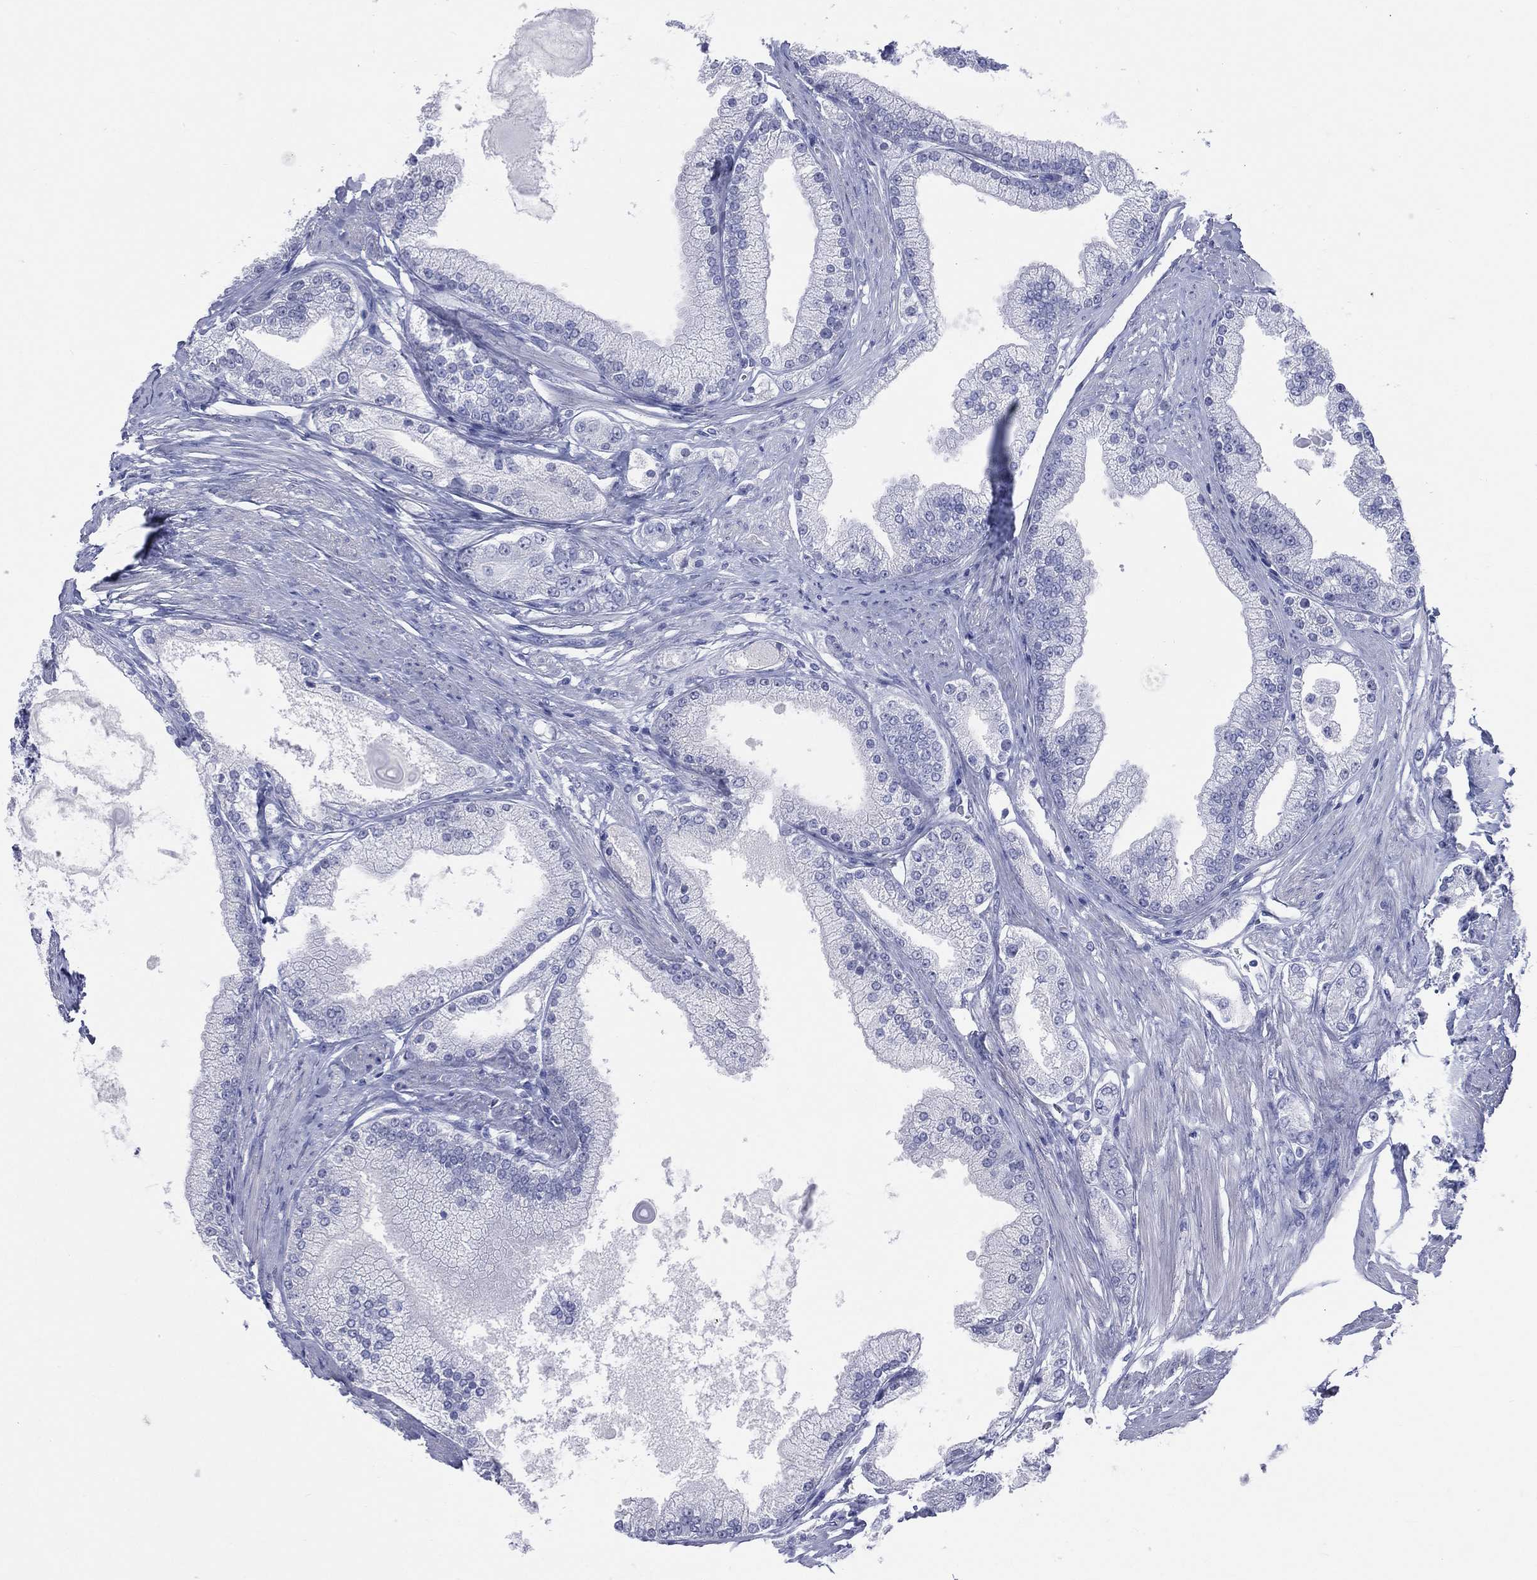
{"staining": {"intensity": "negative", "quantity": "none", "location": "none"}, "tissue": "prostate cancer", "cell_type": "Tumor cells", "image_type": "cancer", "snomed": [{"axis": "morphology", "description": "Adenocarcinoma, NOS"}, {"axis": "topography", "description": "Prostate and seminal vesicle, NOS"}, {"axis": "topography", "description": "Prostate"}], "caption": "A high-resolution histopathology image shows immunohistochemistry staining of prostate adenocarcinoma, which shows no significant expression in tumor cells.", "gene": "CYLC1", "patient": {"sex": "male", "age": 67}}